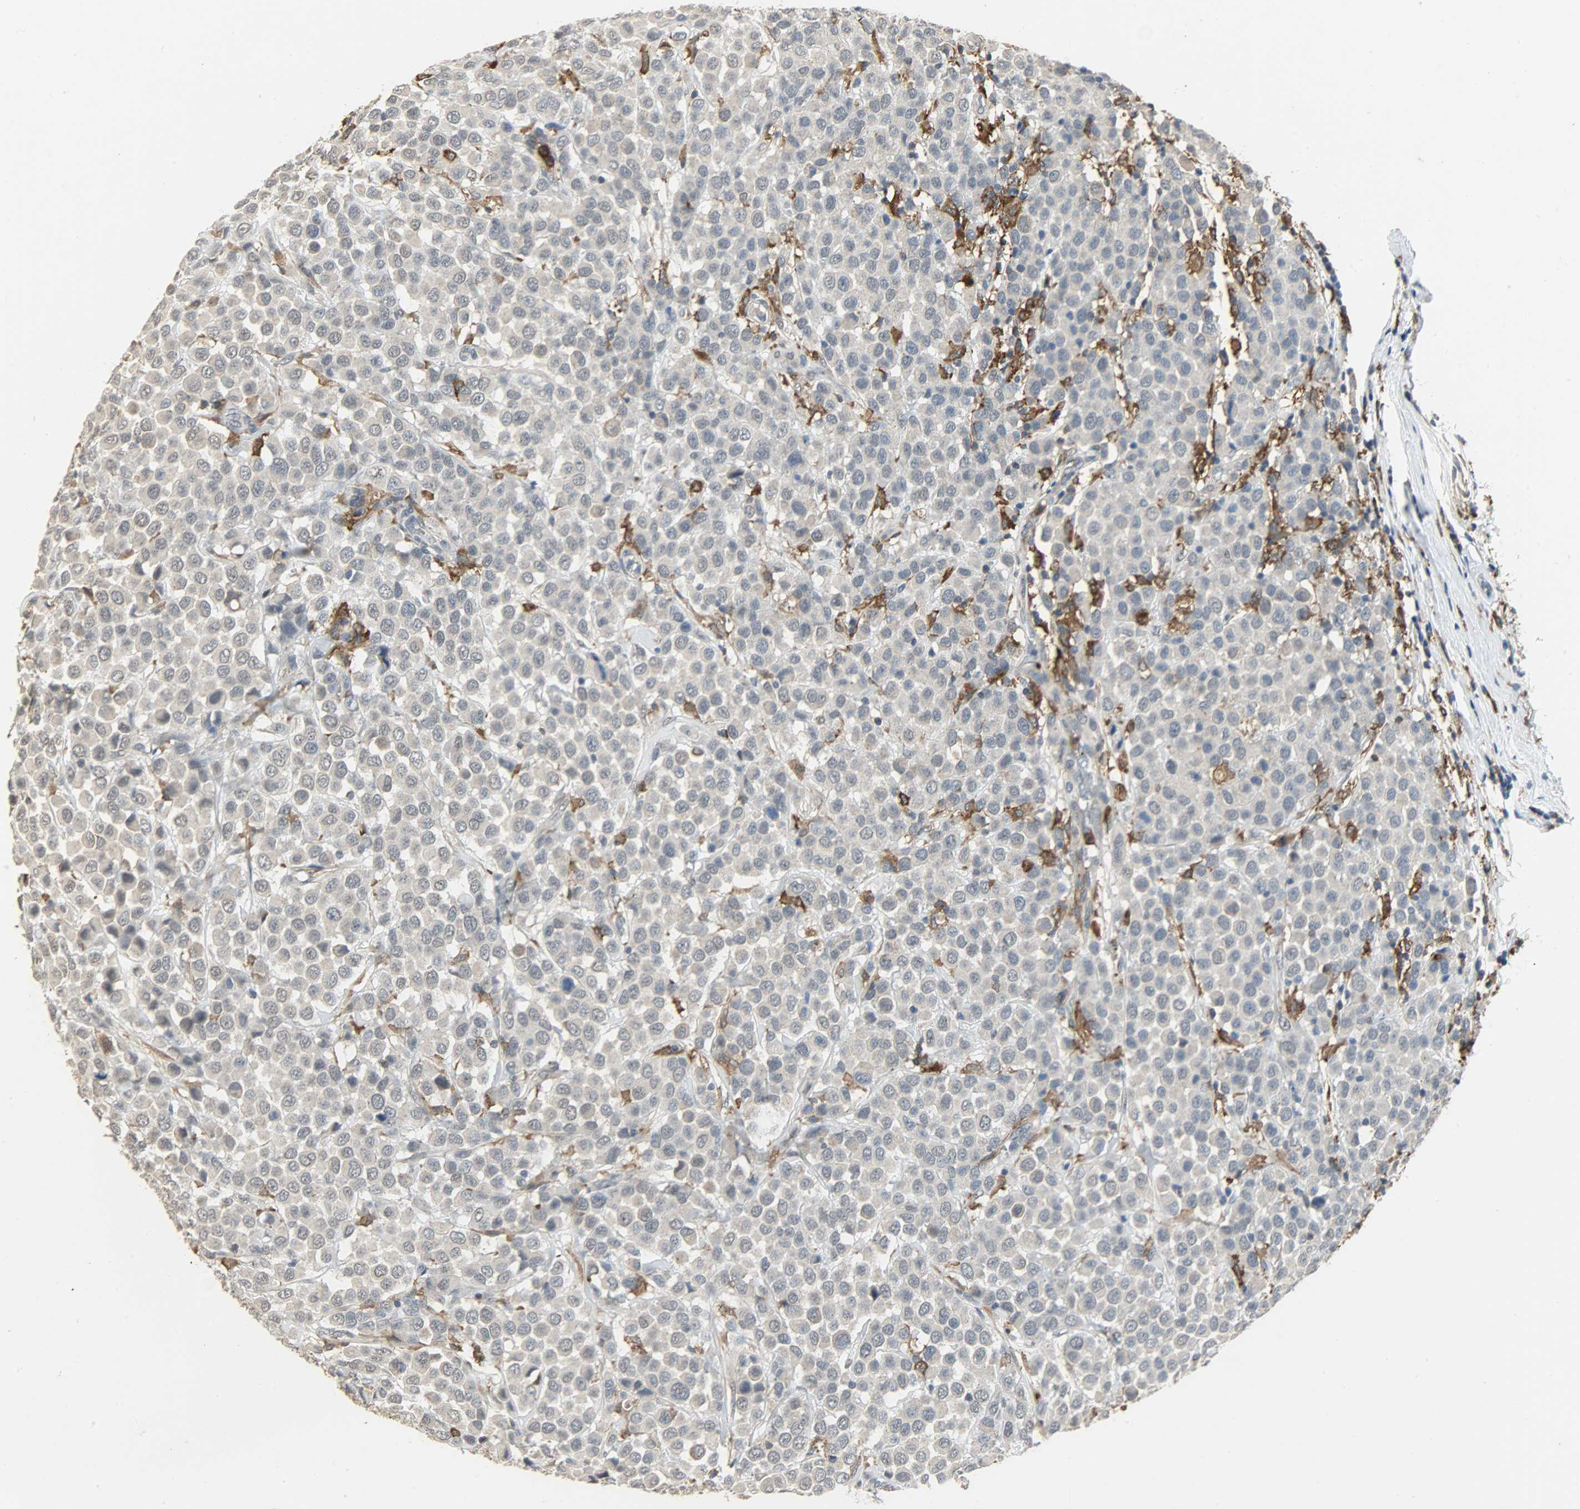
{"staining": {"intensity": "weak", "quantity": "<25%", "location": "cytoplasmic/membranous"}, "tissue": "breast cancer", "cell_type": "Tumor cells", "image_type": "cancer", "snomed": [{"axis": "morphology", "description": "Duct carcinoma"}, {"axis": "topography", "description": "Breast"}], "caption": "This is a micrograph of immunohistochemistry staining of invasive ductal carcinoma (breast), which shows no expression in tumor cells.", "gene": "SKAP2", "patient": {"sex": "female", "age": 61}}